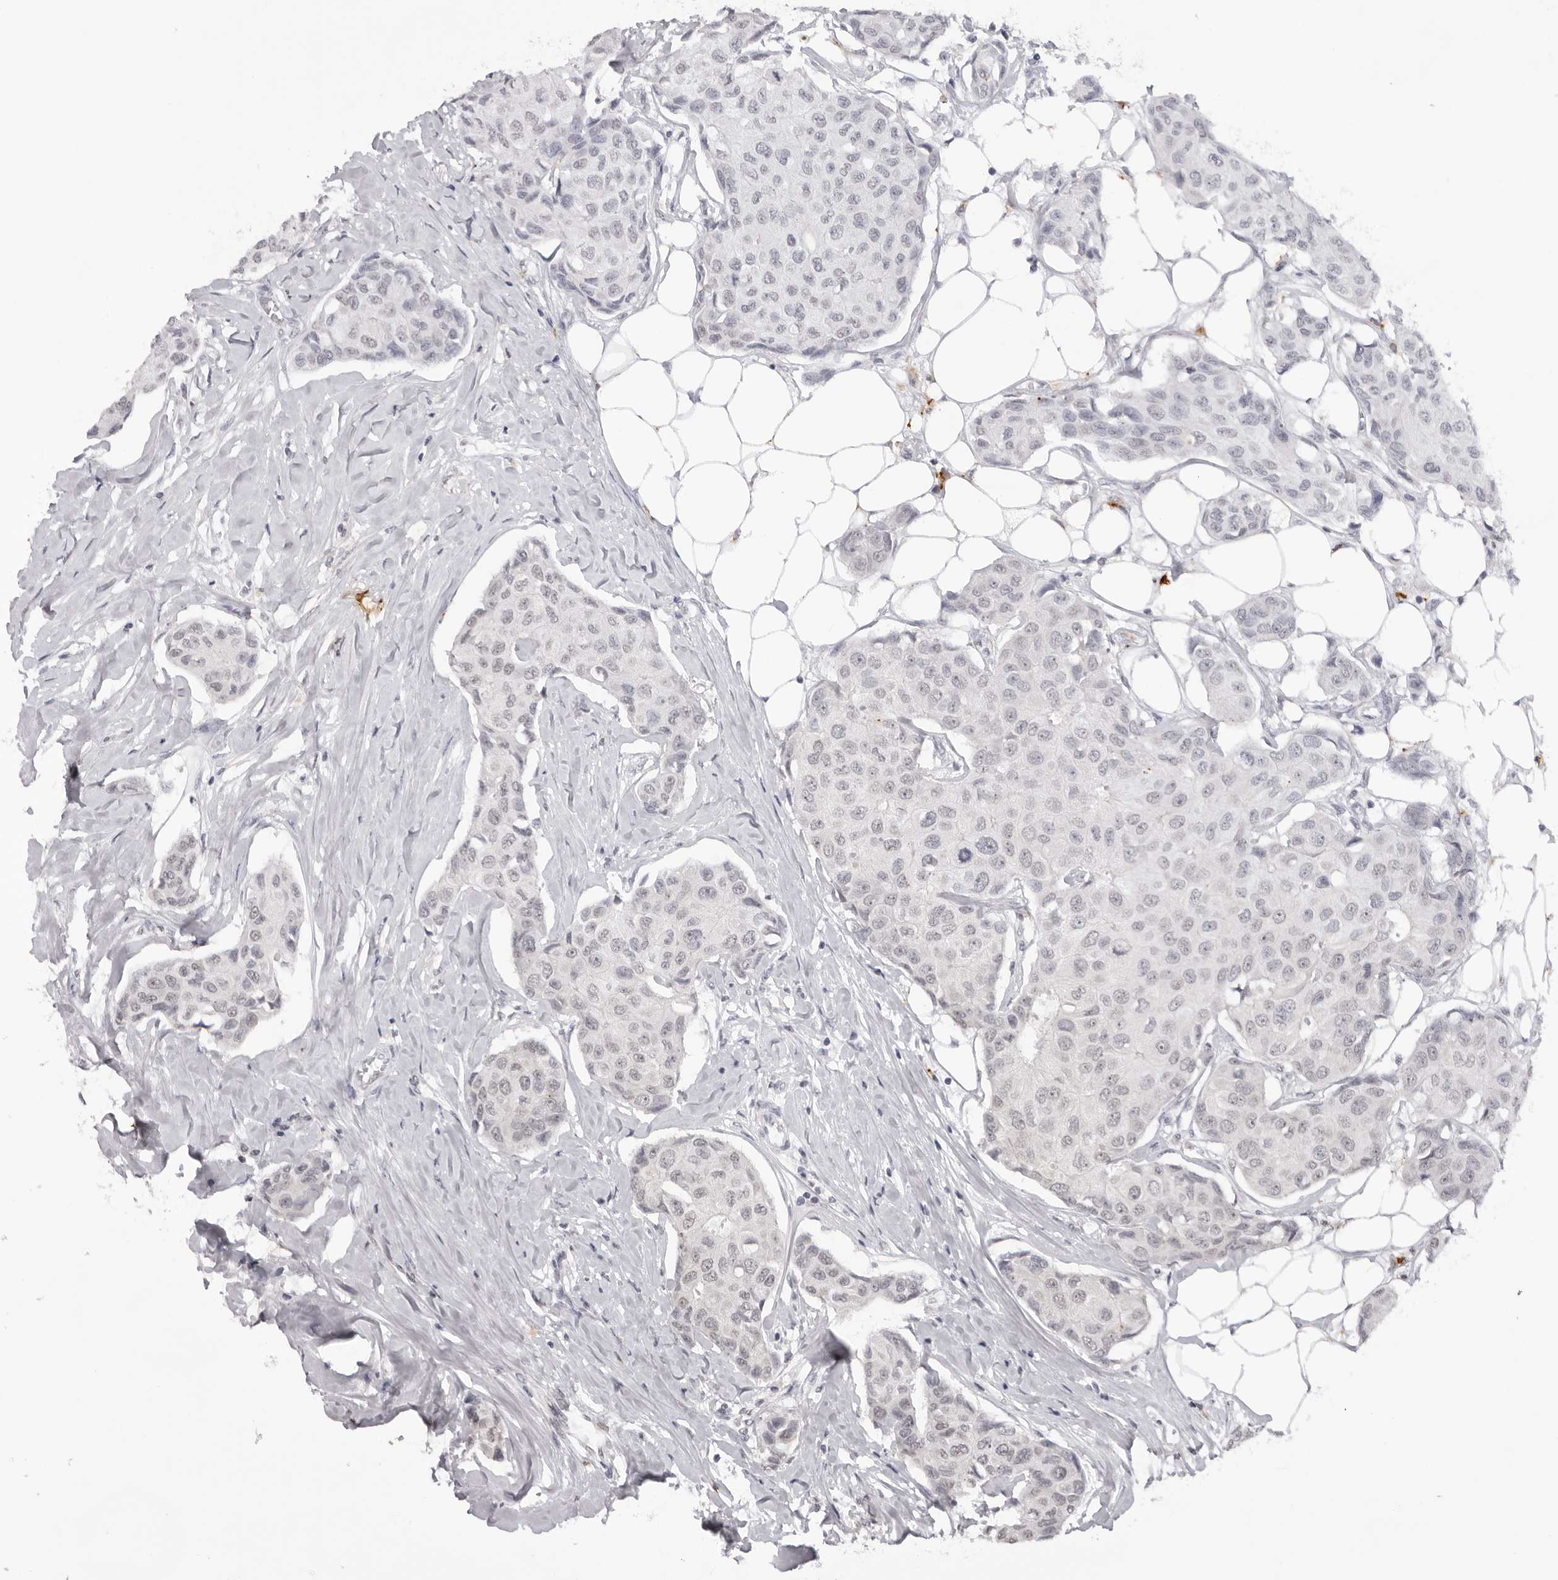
{"staining": {"intensity": "negative", "quantity": "none", "location": "none"}, "tissue": "breast cancer", "cell_type": "Tumor cells", "image_type": "cancer", "snomed": [{"axis": "morphology", "description": "Duct carcinoma"}, {"axis": "topography", "description": "Breast"}], "caption": "A micrograph of breast cancer stained for a protein displays no brown staining in tumor cells.", "gene": "NTM", "patient": {"sex": "female", "age": 80}}